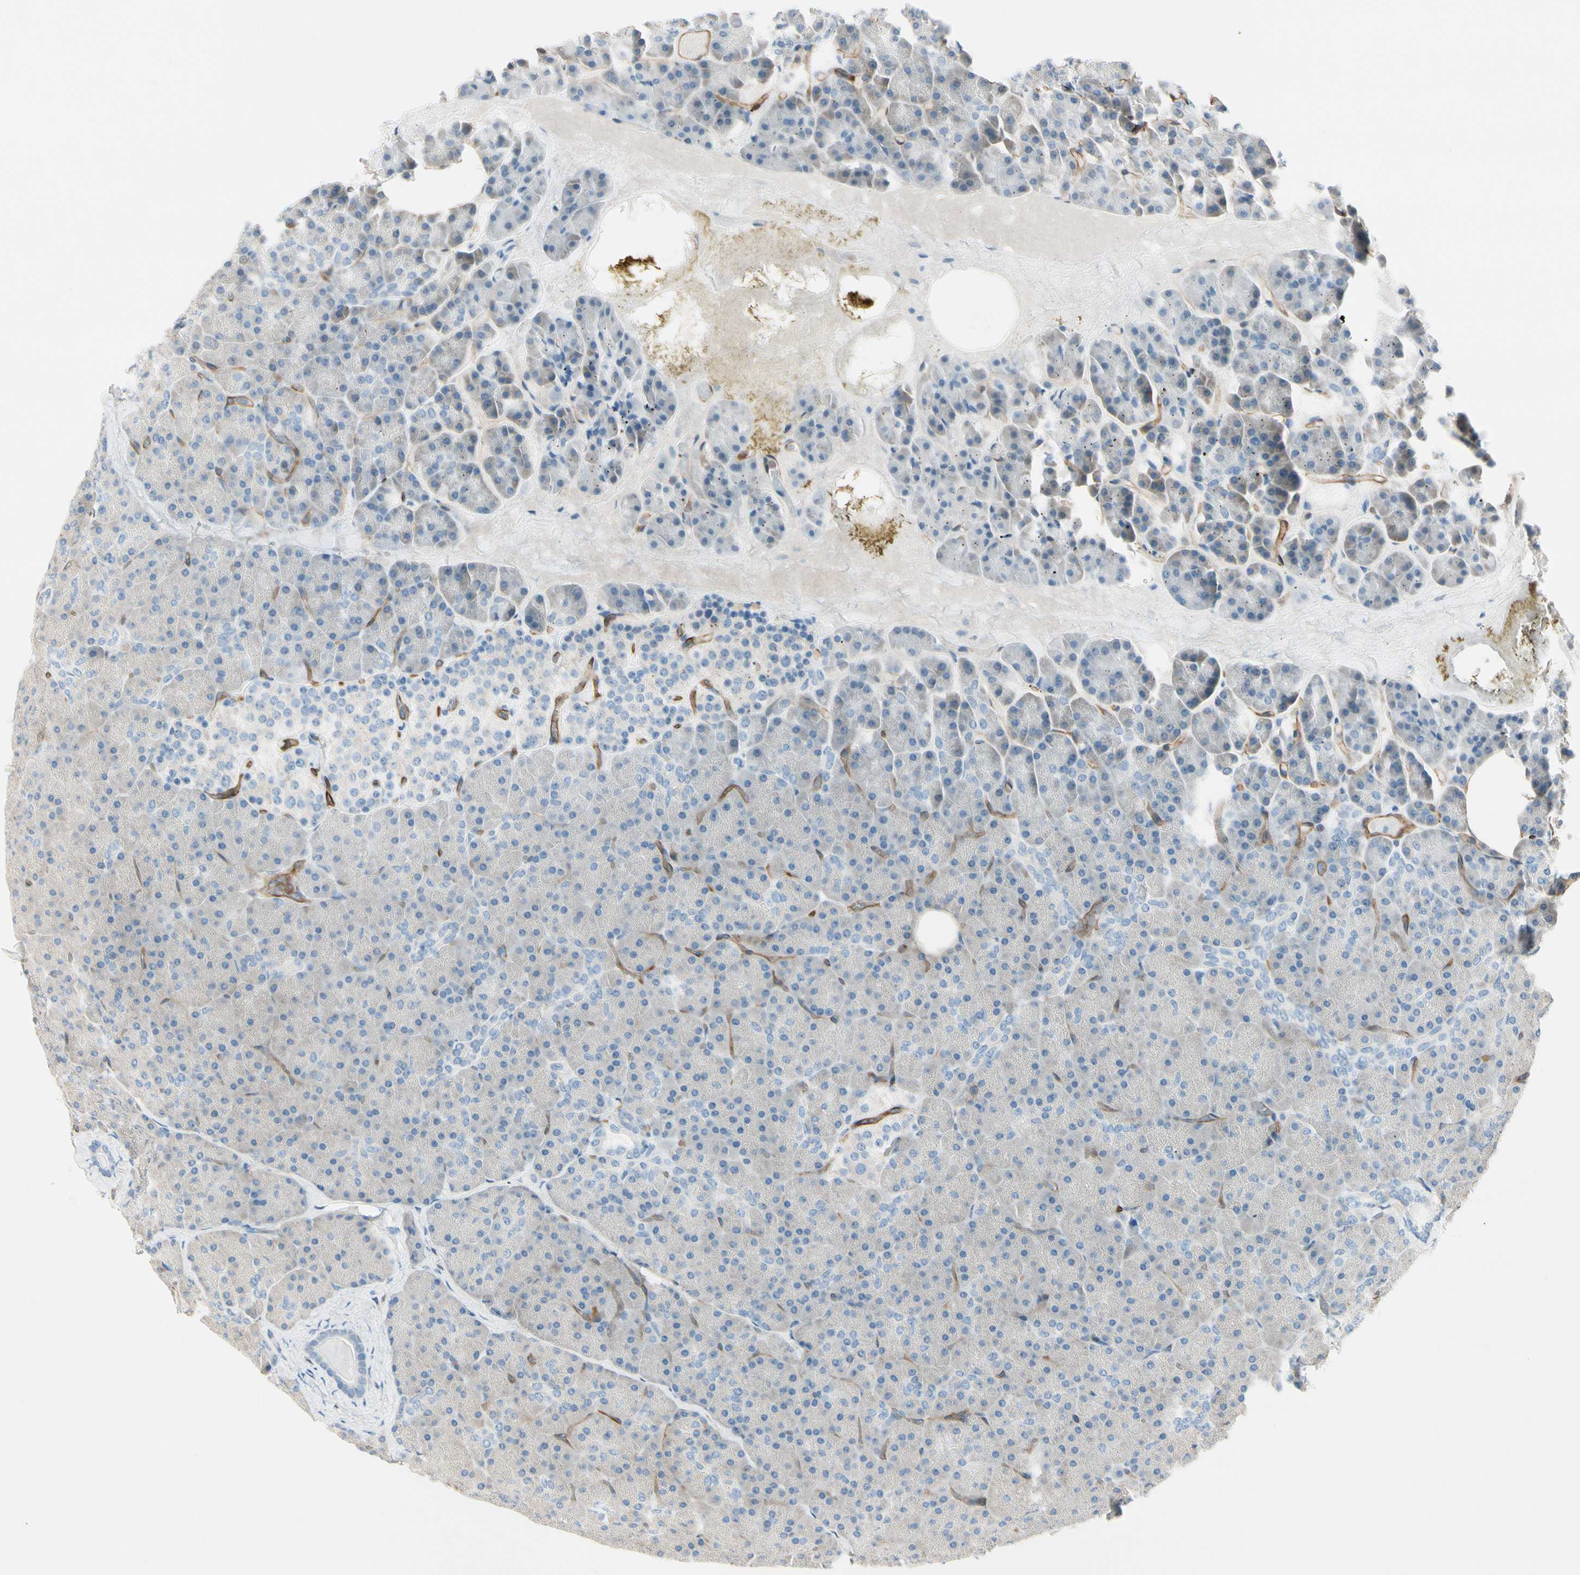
{"staining": {"intensity": "negative", "quantity": "none", "location": "none"}, "tissue": "pancreas", "cell_type": "Exocrine glandular cells", "image_type": "normal", "snomed": [{"axis": "morphology", "description": "Normal tissue, NOS"}, {"axis": "topography", "description": "Pancreas"}], "caption": "IHC of normal pancreas reveals no staining in exocrine glandular cells.", "gene": "CD93", "patient": {"sex": "female", "age": 35}}